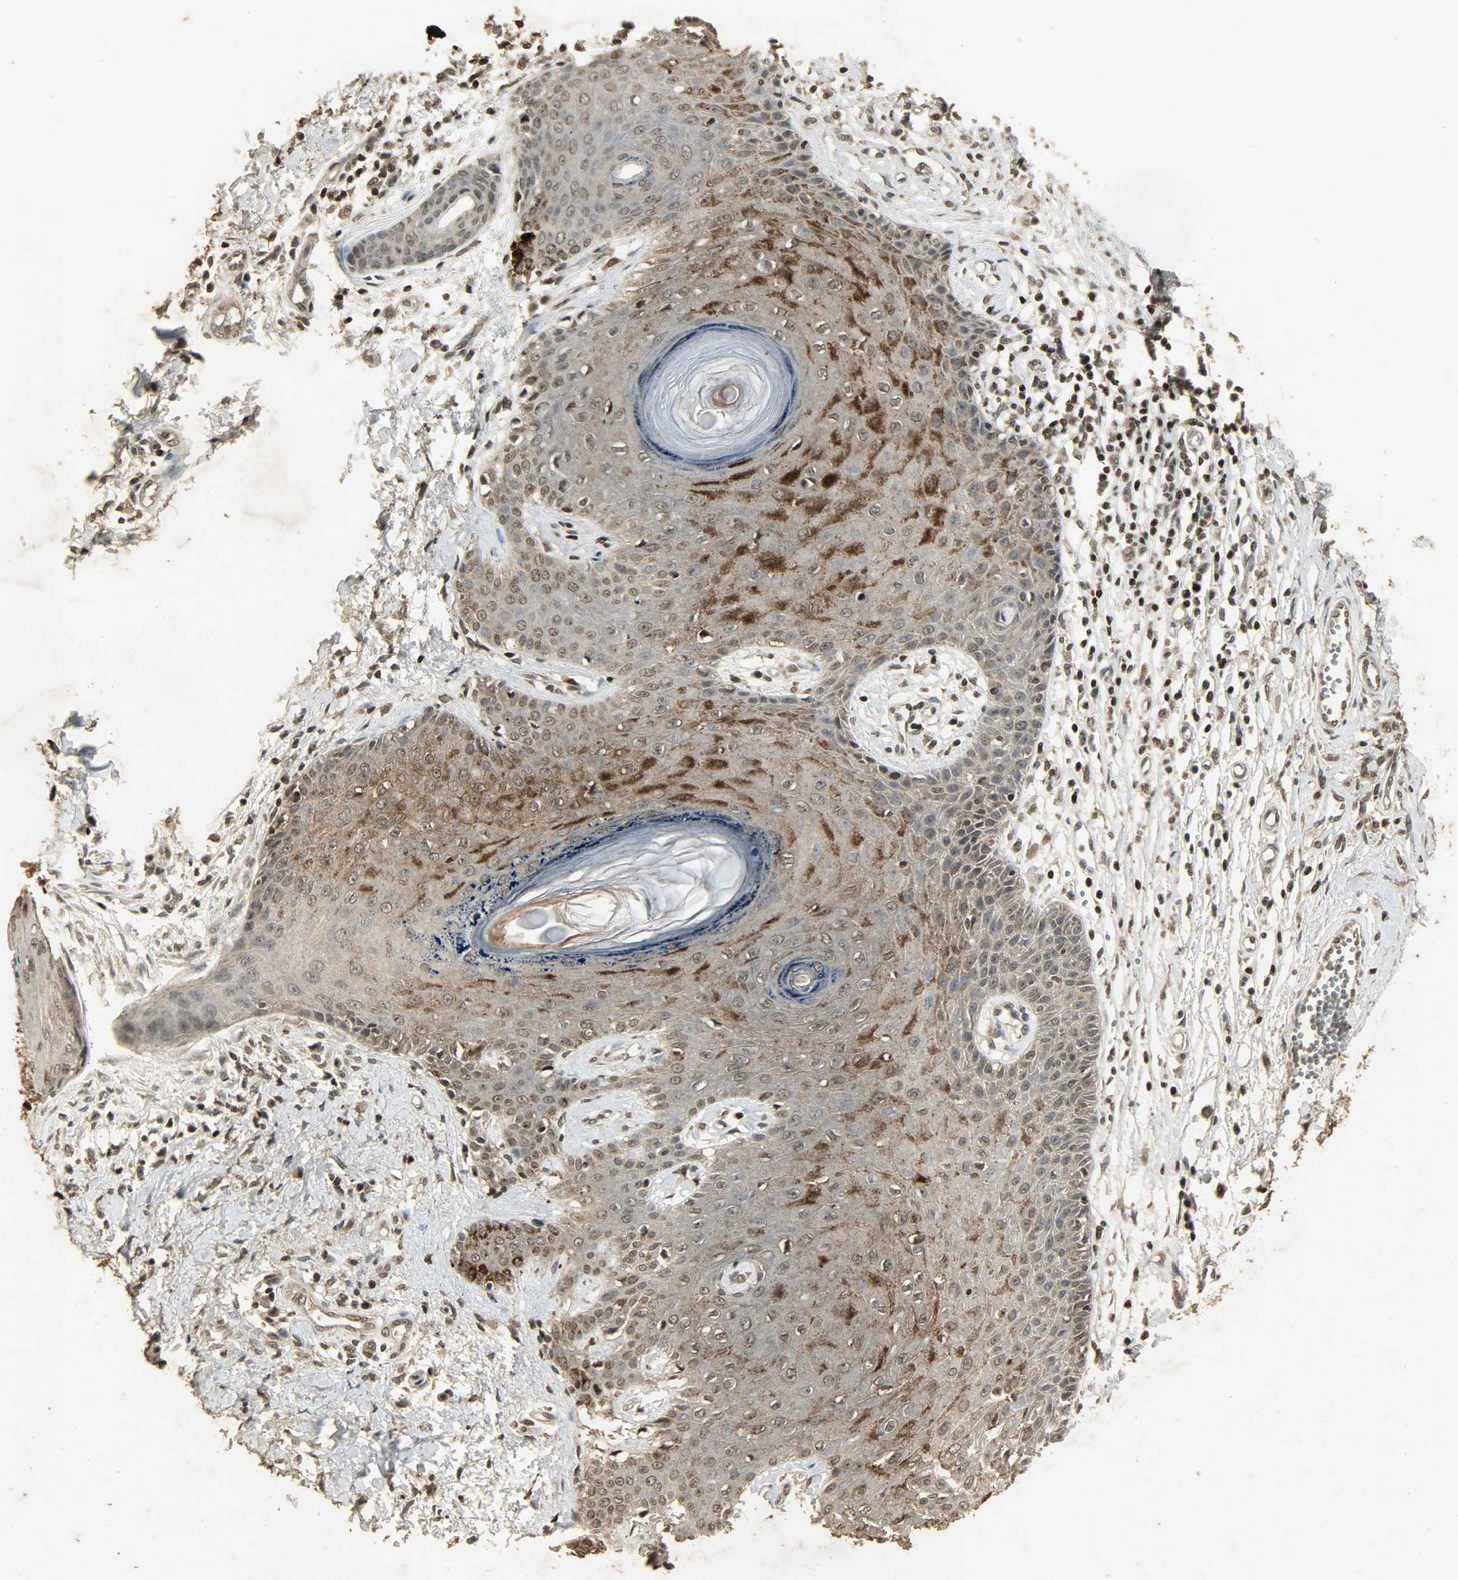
{"staining": {"intensity": "moderate", "quantity": ">75%", "location": "cytoplasmic/membranous,nuclear"}, "tissue": "skin cancer", "cell_type": "Tumor cells", "image_type": "cancer", "snomed": [{"axis": "morphology", "description": "Basal cell carcinoma"}, {"axis": "topography", "description": "Skin"}], "caption": "The immunohistochemical stain labels moderate cytoplasmic/membranous and nuclear positivity in tumor cells of skin basal cell carcinoma tissue.", "gene": "PPP3R1", "patient": {"sex": "male", "age": 67}}